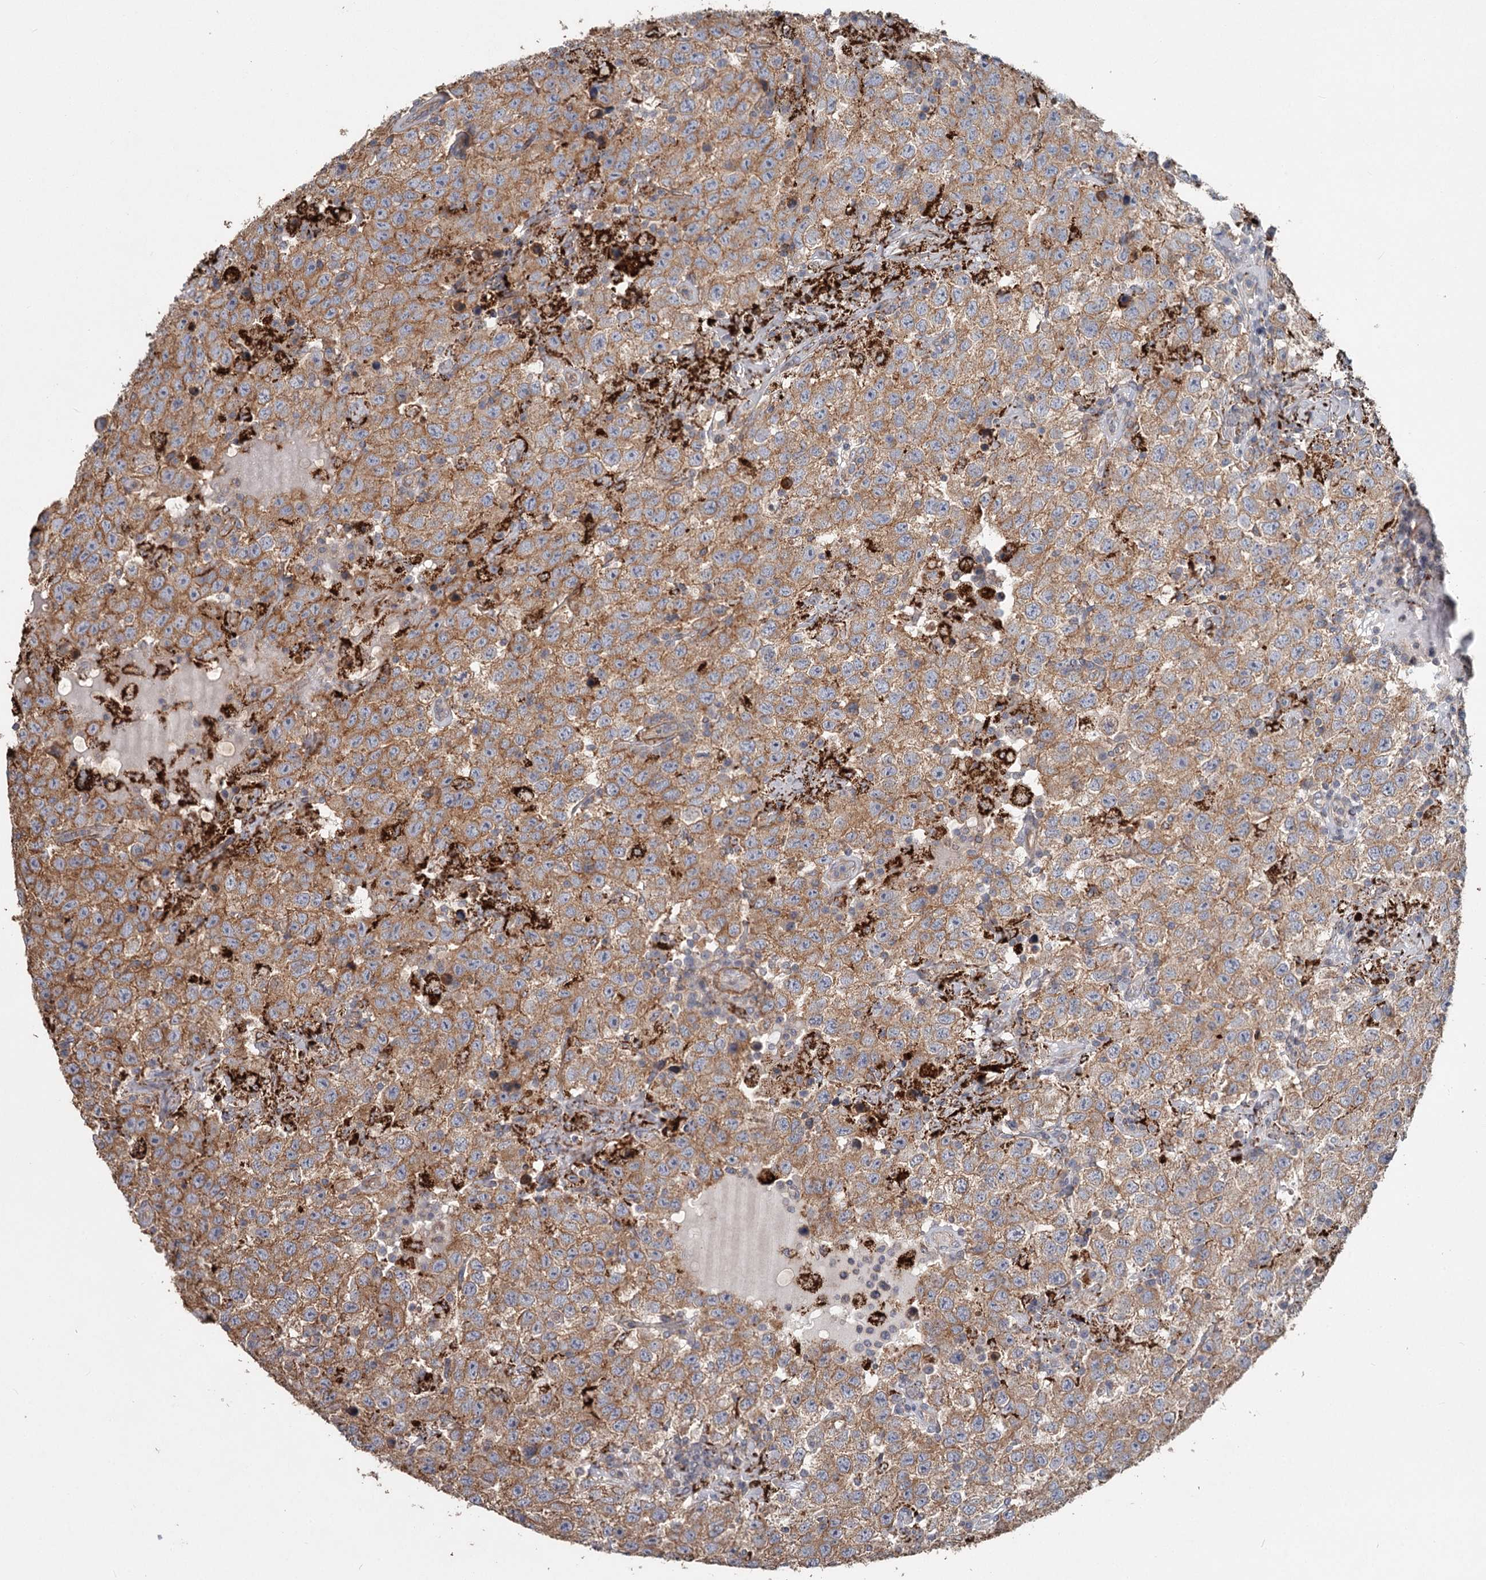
{"staining": {"intensity": "moderate", "quantity": ">75%", "location": "cytoplasmic/membranous"}, "tissue": "testis cancer", "cell_type": "Tumor cells", "image_type": "cancer", "snomed": [{"axis": "morphology", "description": "Seminoma, NOS"}, {"axis": "topography", "description": "Testis"}], "caption": "This is an image of immunohistochemistry (IHC) staining of seminoma (testis), which shows moderate positivity in the cytoplasmic/membranous of tumor cells.", "gene": "DHRS9", "patient": {"sex": "male", "age": 41}}